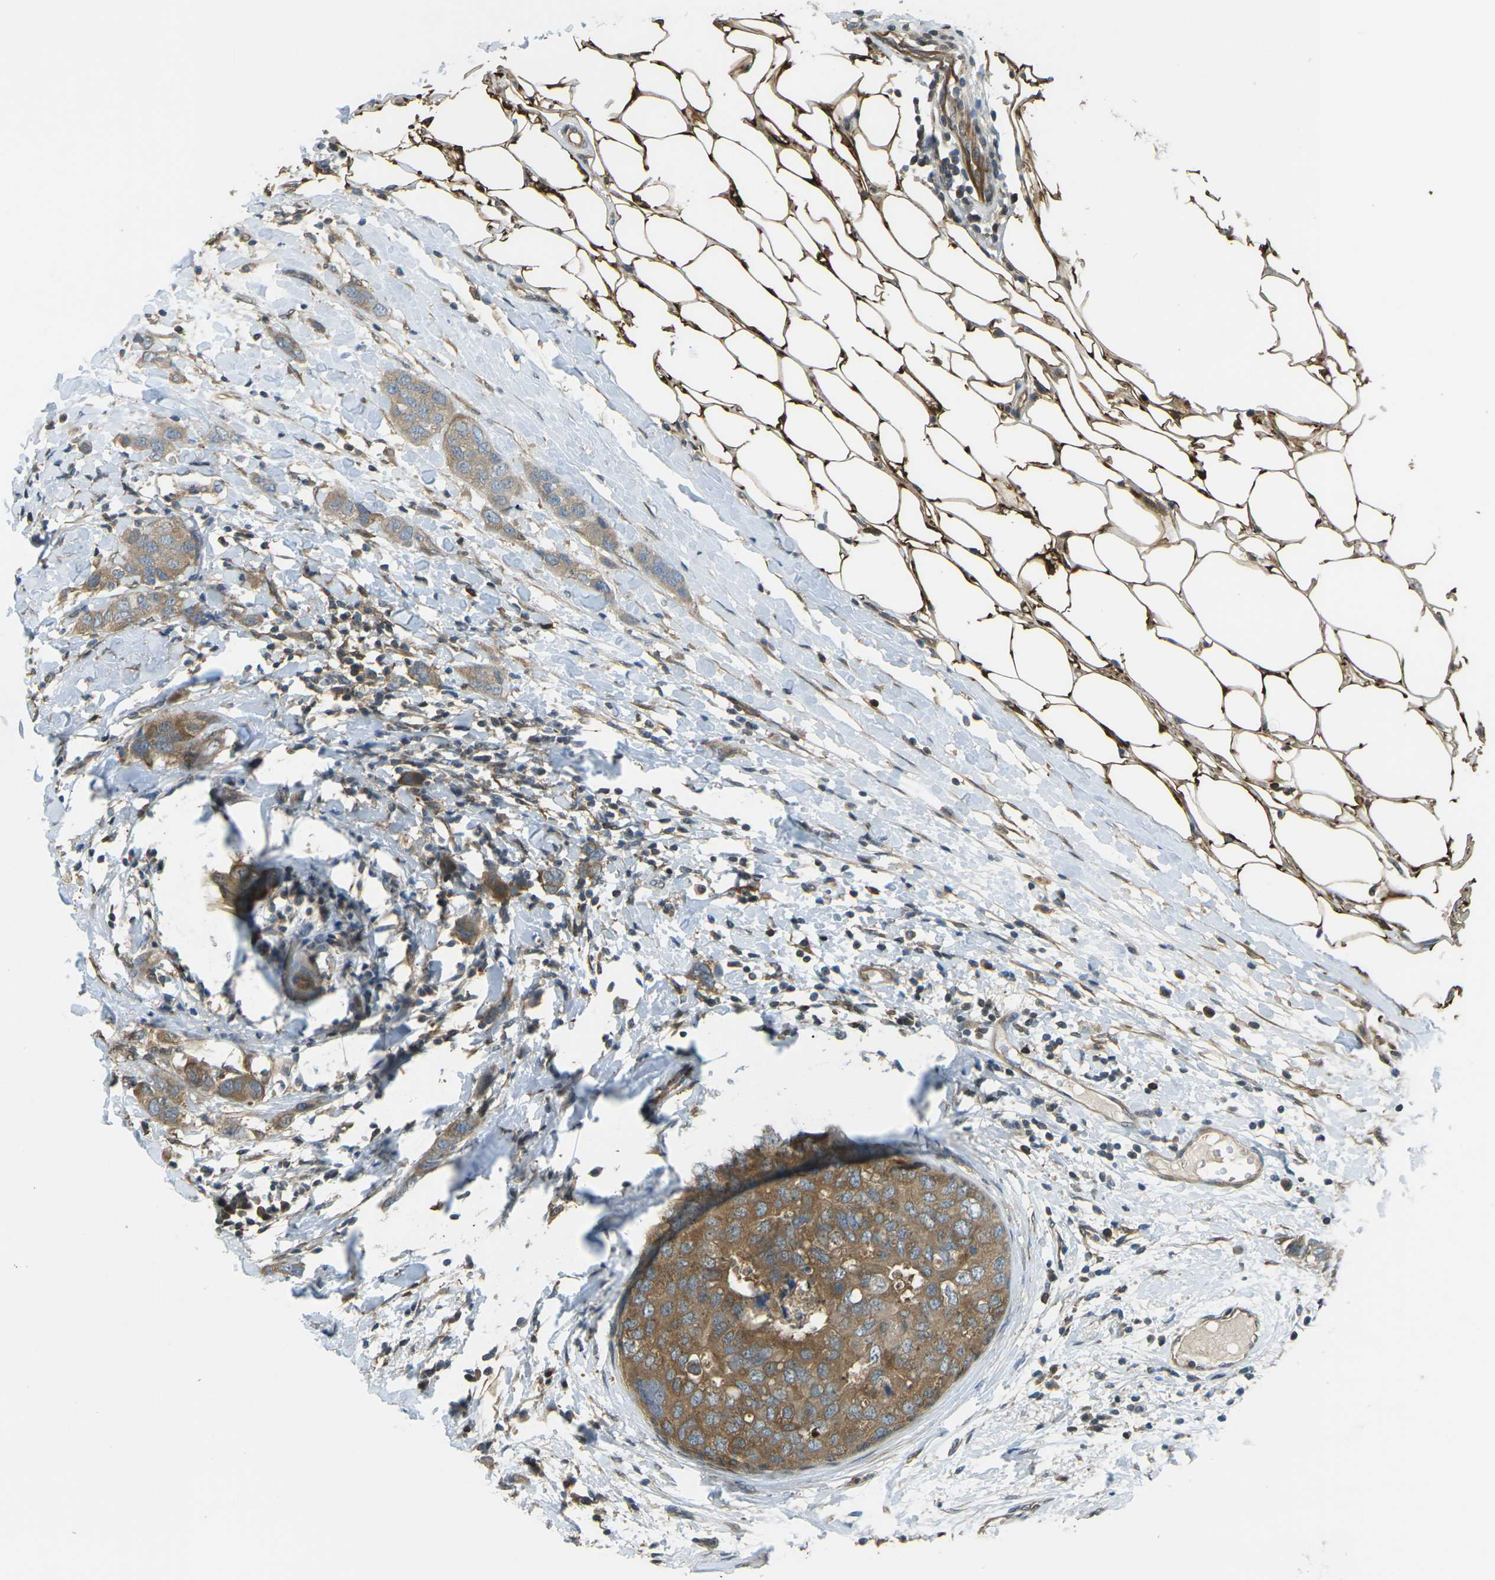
{"staining": {"intensity": "moderate", "quantity": ">75%", "location": "cytoplasmic/membranous"}, "tissue": "breast cancer", "cell_type": "Tumor cells", "image_type": "cancer", "snomed": [{"axis": "morphology", "description": "Duct carcinoma"}, {"axis": "topography", "description": "Breast"}], "caption": "Moderate cytoplasmic/membranous positivity for a protein is identified in approximately >75% of tumor cells of intraductal carcinoma (breast) using immunohistochemistry (IHC).", "gene": "PIEZO2", "patient": {"sex": "female", "age": 50}}